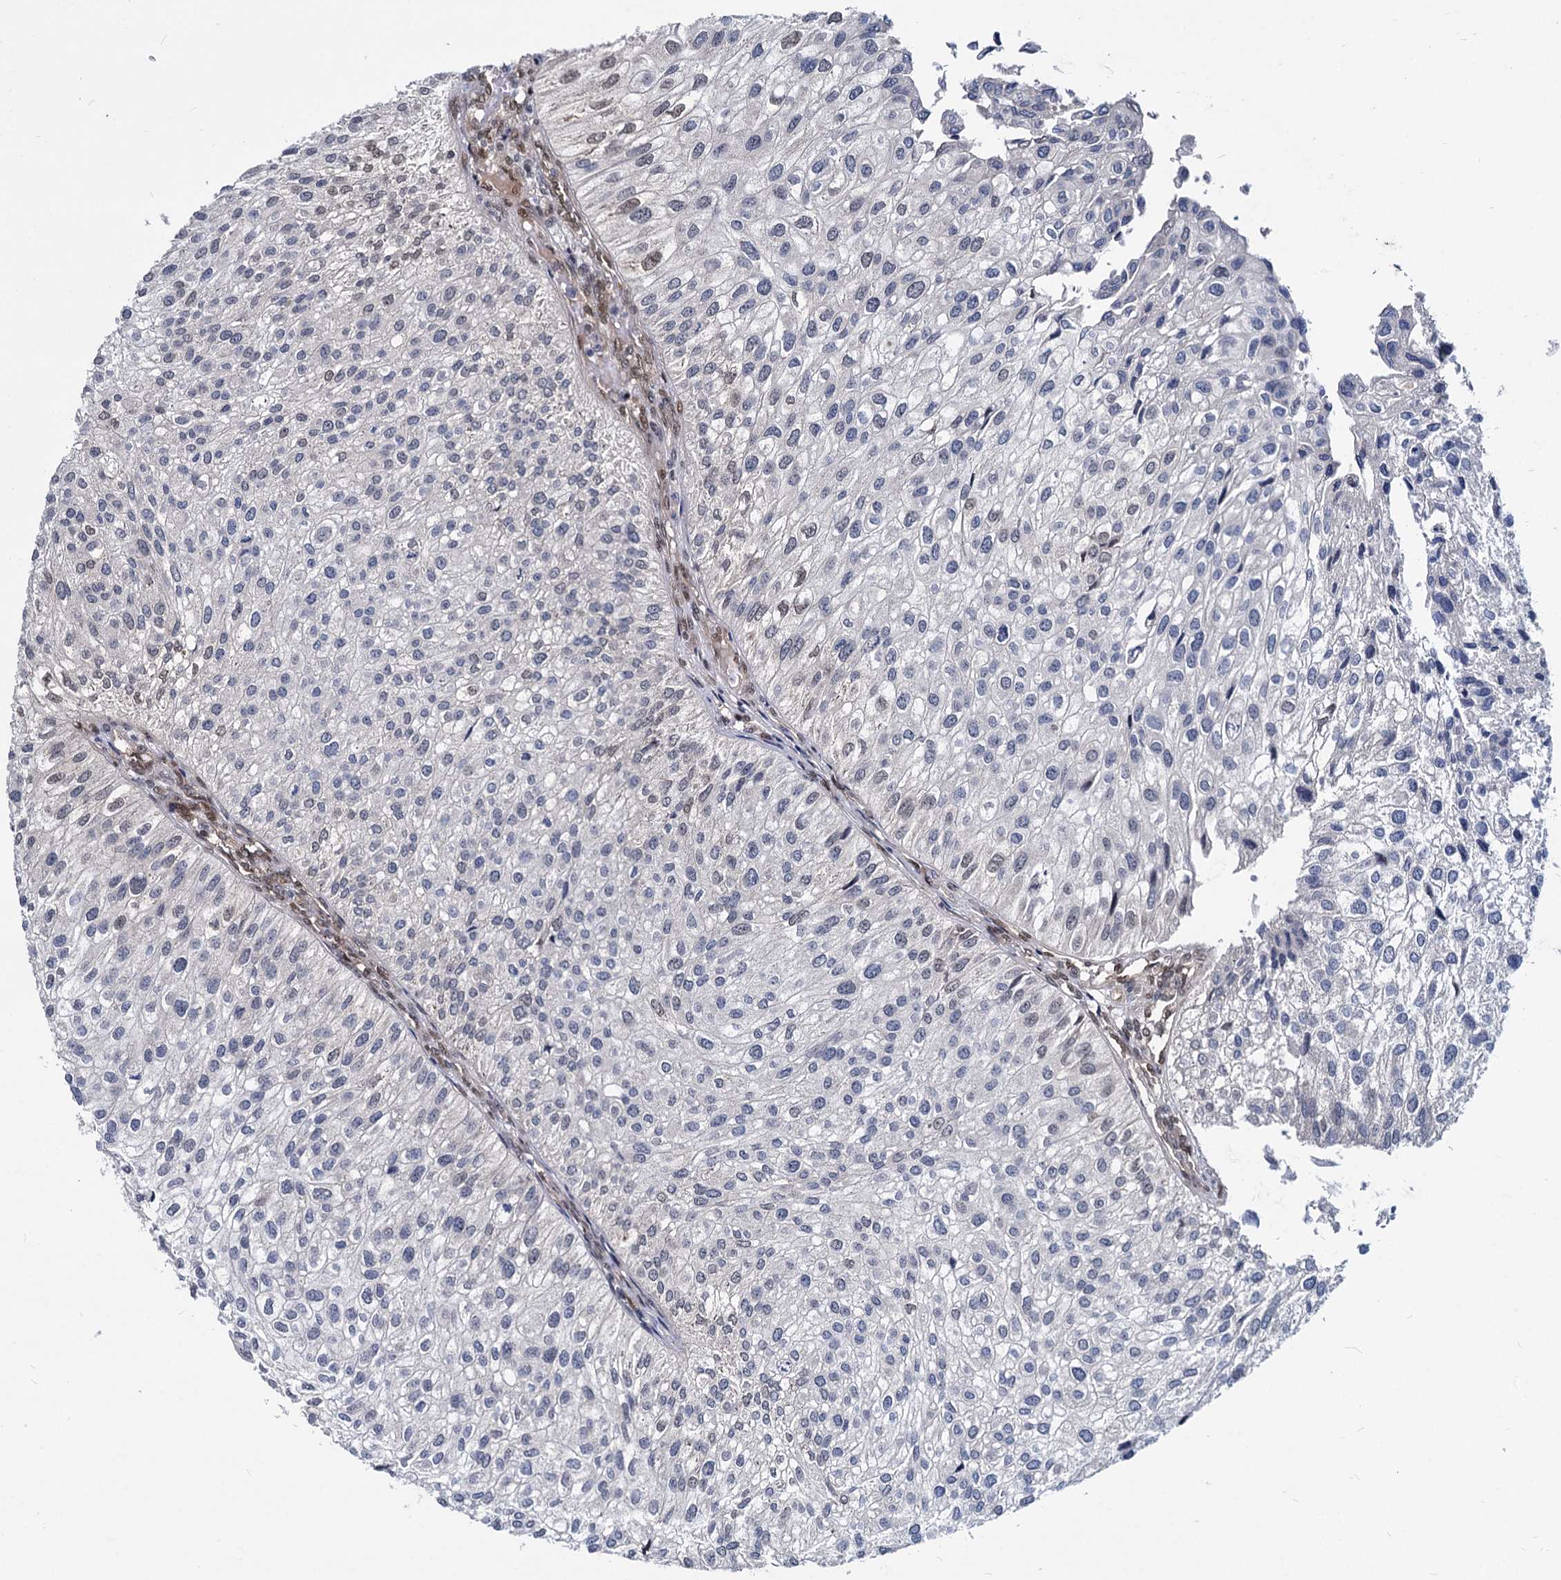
{"staining": {"intensity": "weak", "quantity": "<25%", "location": "nuclear"}, "tissue": "urothelial cancer", "cell_type": "Tumor cells", "image_type": "cancer", "snomed": [{"axis": "morphology", "description": "Urothelial carcinoma, Low grade"}, {"axis": "topography", "description": "Urinary bladder"}], "caption": "This is an IHC photomicrograph of low-grade urothelial carcinoma. There is no positivity in tumor cells.", "gene": "UBLCP1", "patient": {"sex": "female", "age": 89}}